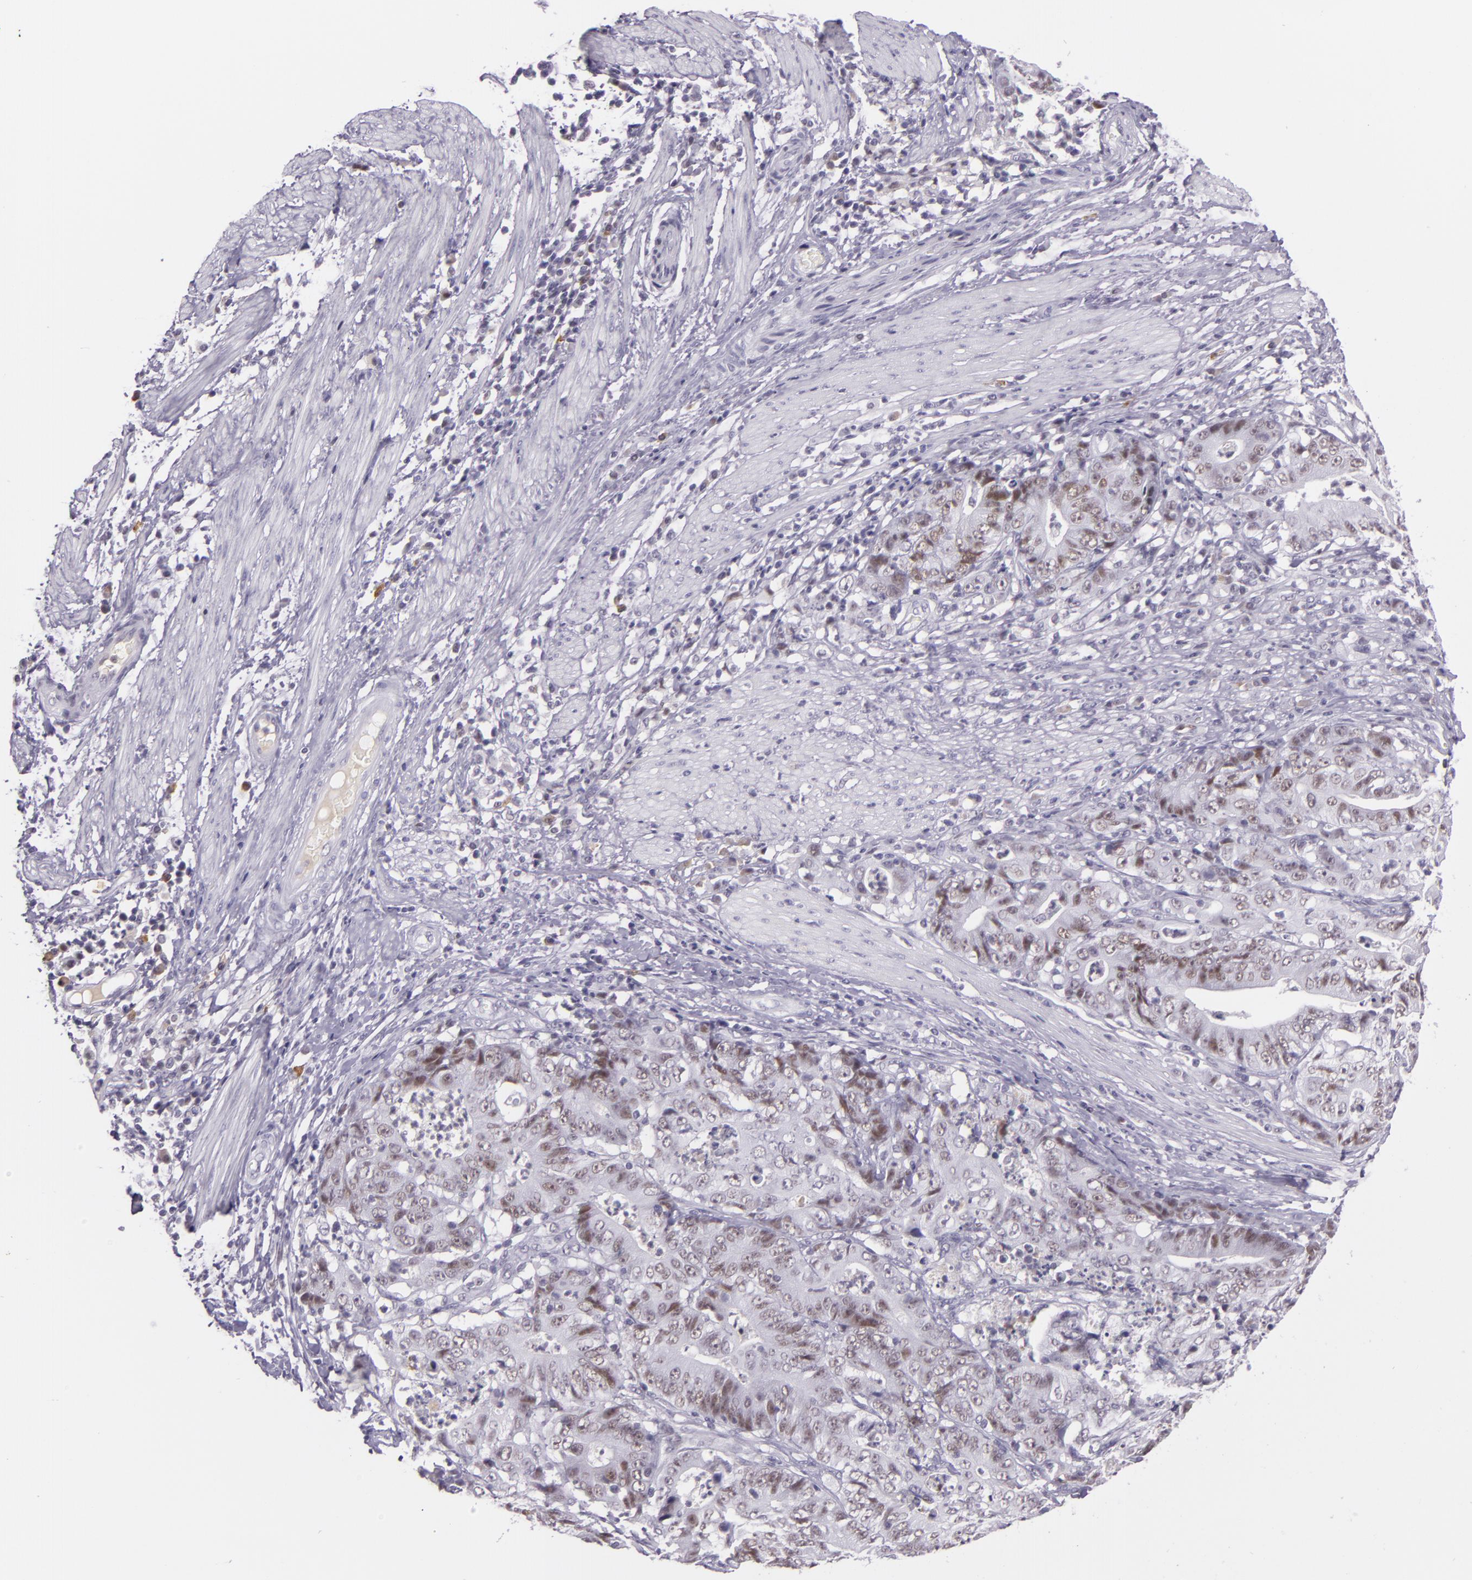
{"staining": {"intensity": "weak", "quantity": "25%-75%", "location": "nuclear"}, "tissue": "stomach cancer", "cell_type": "Tumor cells", "image_type": "cancer", "snomed": [{"axis": "morphology", "description": "Adenocarcinoma, NOS"}, {"axis": "topography", "description": "Stomach, lower"}], "caption": "Stomach cancer stained for a protein (brown) exhibits weak nuclear positive staining in about 25%-75% of tumor cells.", "gene": "CHEK2", "patient": {"sex": "female", "age": 86}}